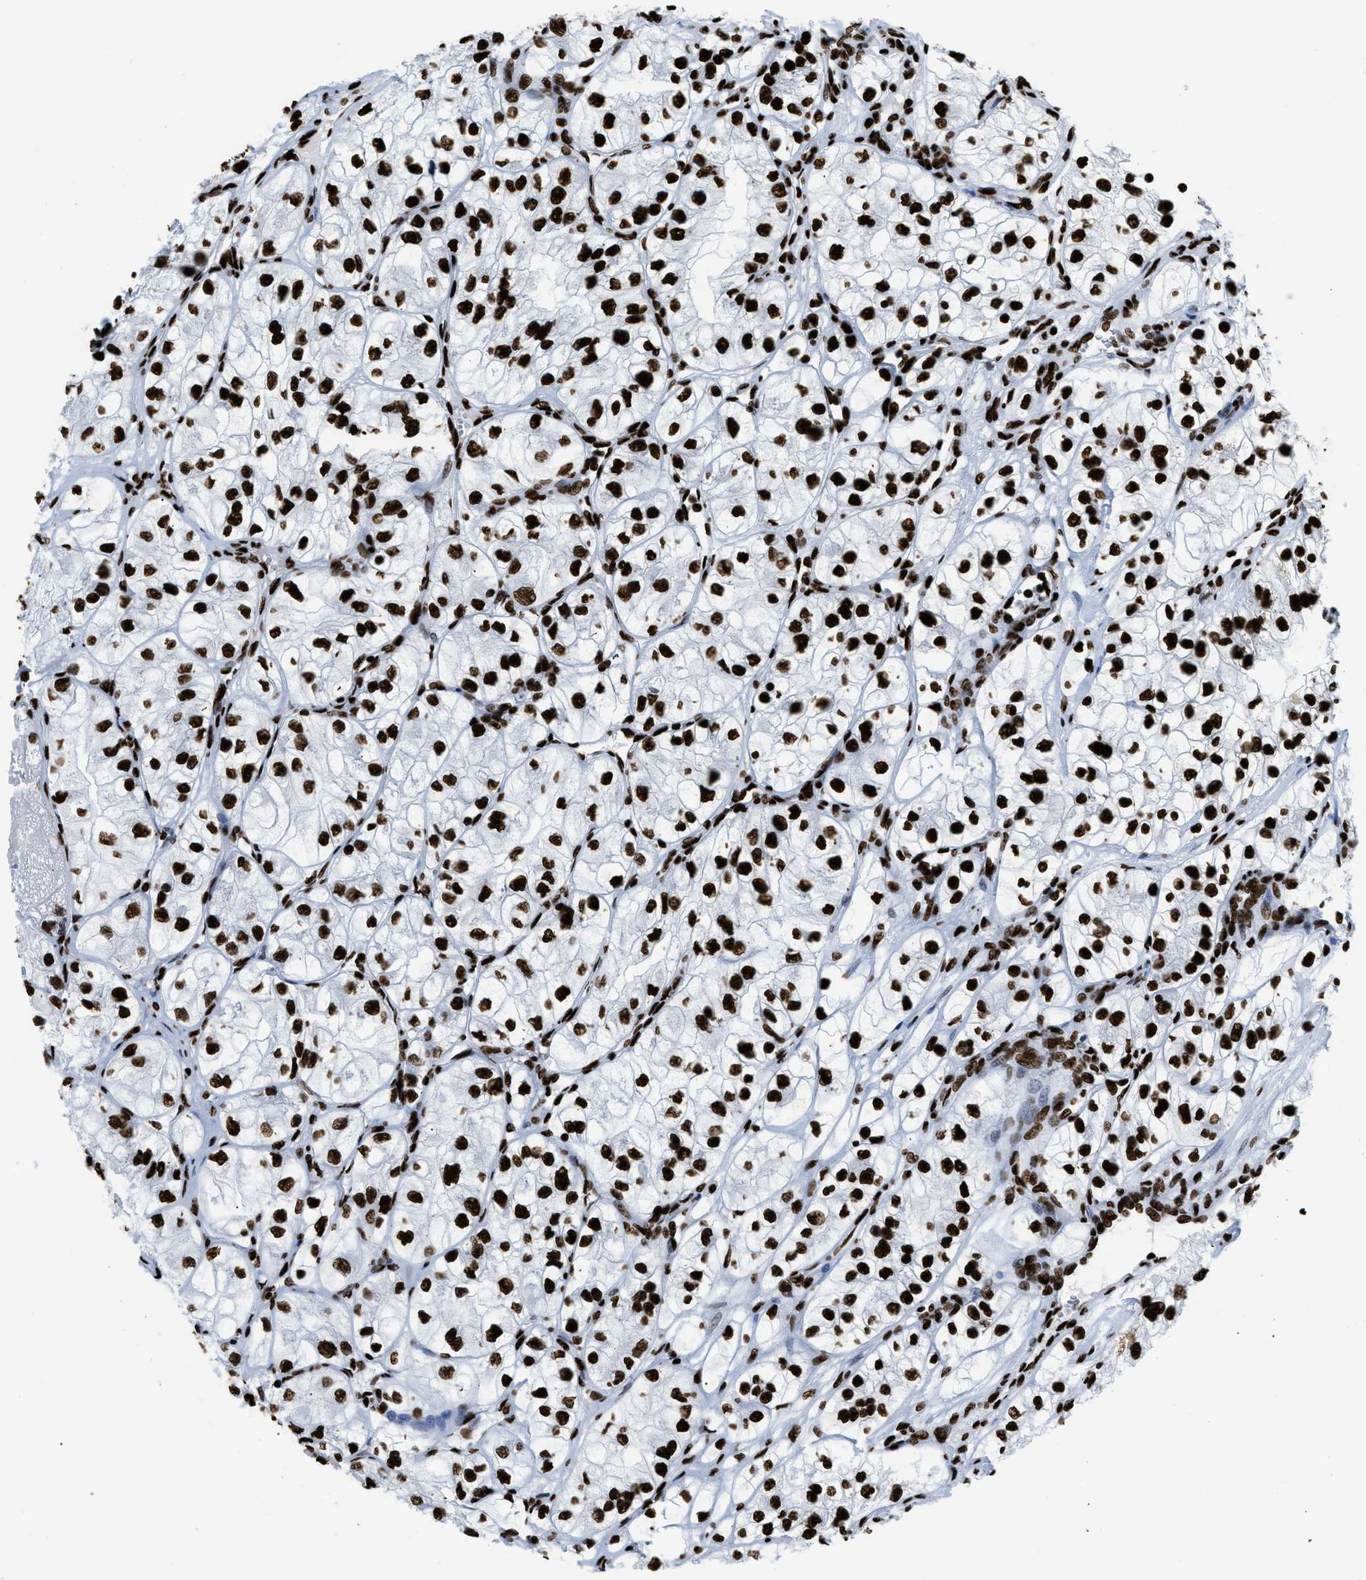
{"staining": {"intensity": "strong", "quantity": ">75%", "location": "nuclear"}, "tissue": "renal cancer", "cell_type": "Tumor cells", "image_type": "cancer", "snomed": [{"axis": "morphology", "description": "Adenocarcinoma, NOS"}, {"axis": "topography", "description": "Kidney"}], "caption": "Immunohistochemical staining of human adenocarcinoma (renal) demonstrates high levels of strong nuclear protein staining in about >75% of tumor cells.", "gene": "HNRNPM", "patient": {"sex": "female", "age": 57}}